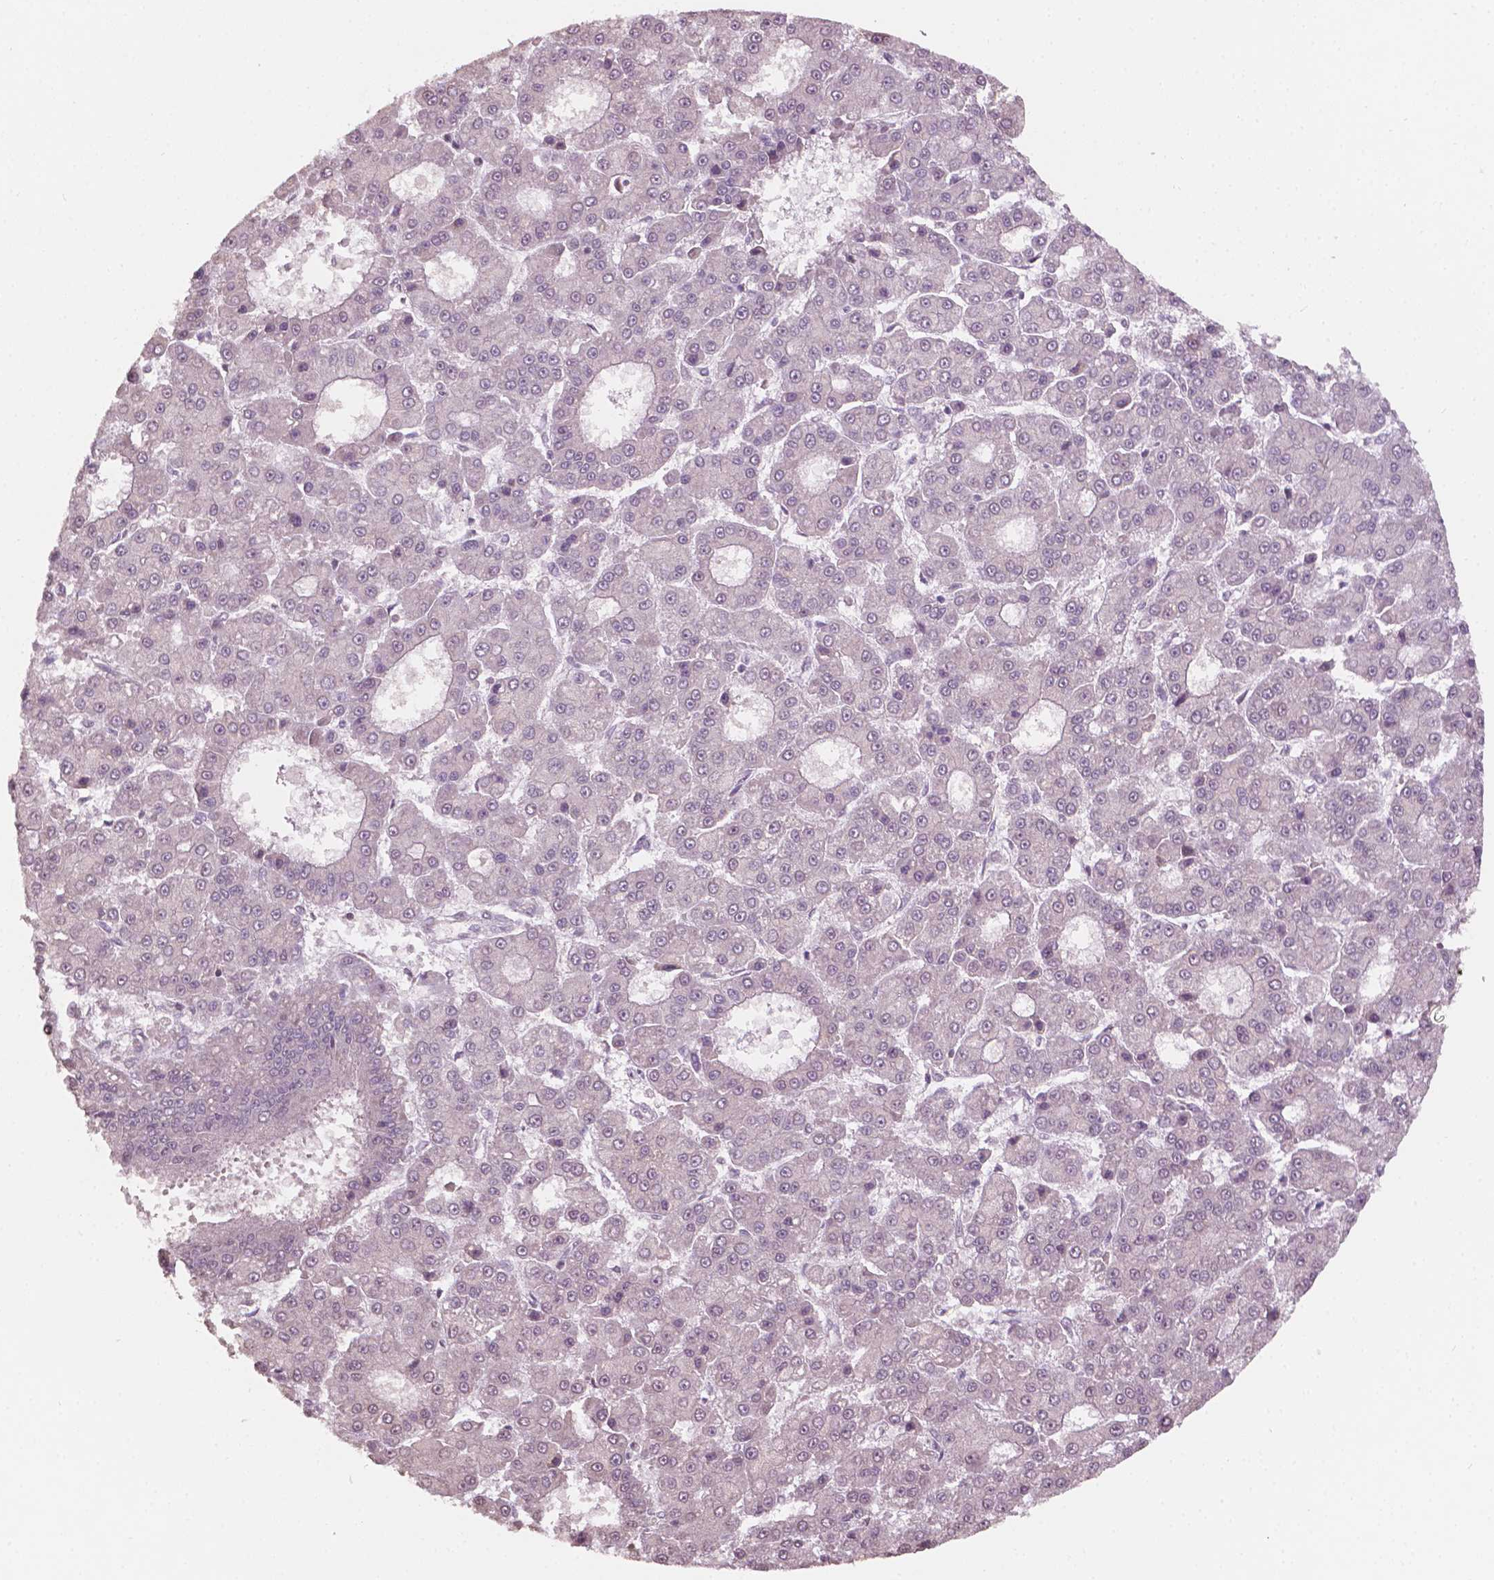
{"staining": {"intensity": "negative", "quantity": "none", "location": "none"}, "tissue": "liver cancer", "cell_type": "Tumor cells", "image_type": "cancer", "snomed": [{"axis": "morphology", "description": "Carcinoma, Hepatocellular, NOS"}, {"axis": "topography", "description": "Liver"}], "caption": "Tumor cells show no significant protein positivity in liver cancer (hepatocellular carcinoma).", "gene": "NOS1AP", "patient": {"sex": "male", "age": 70}}